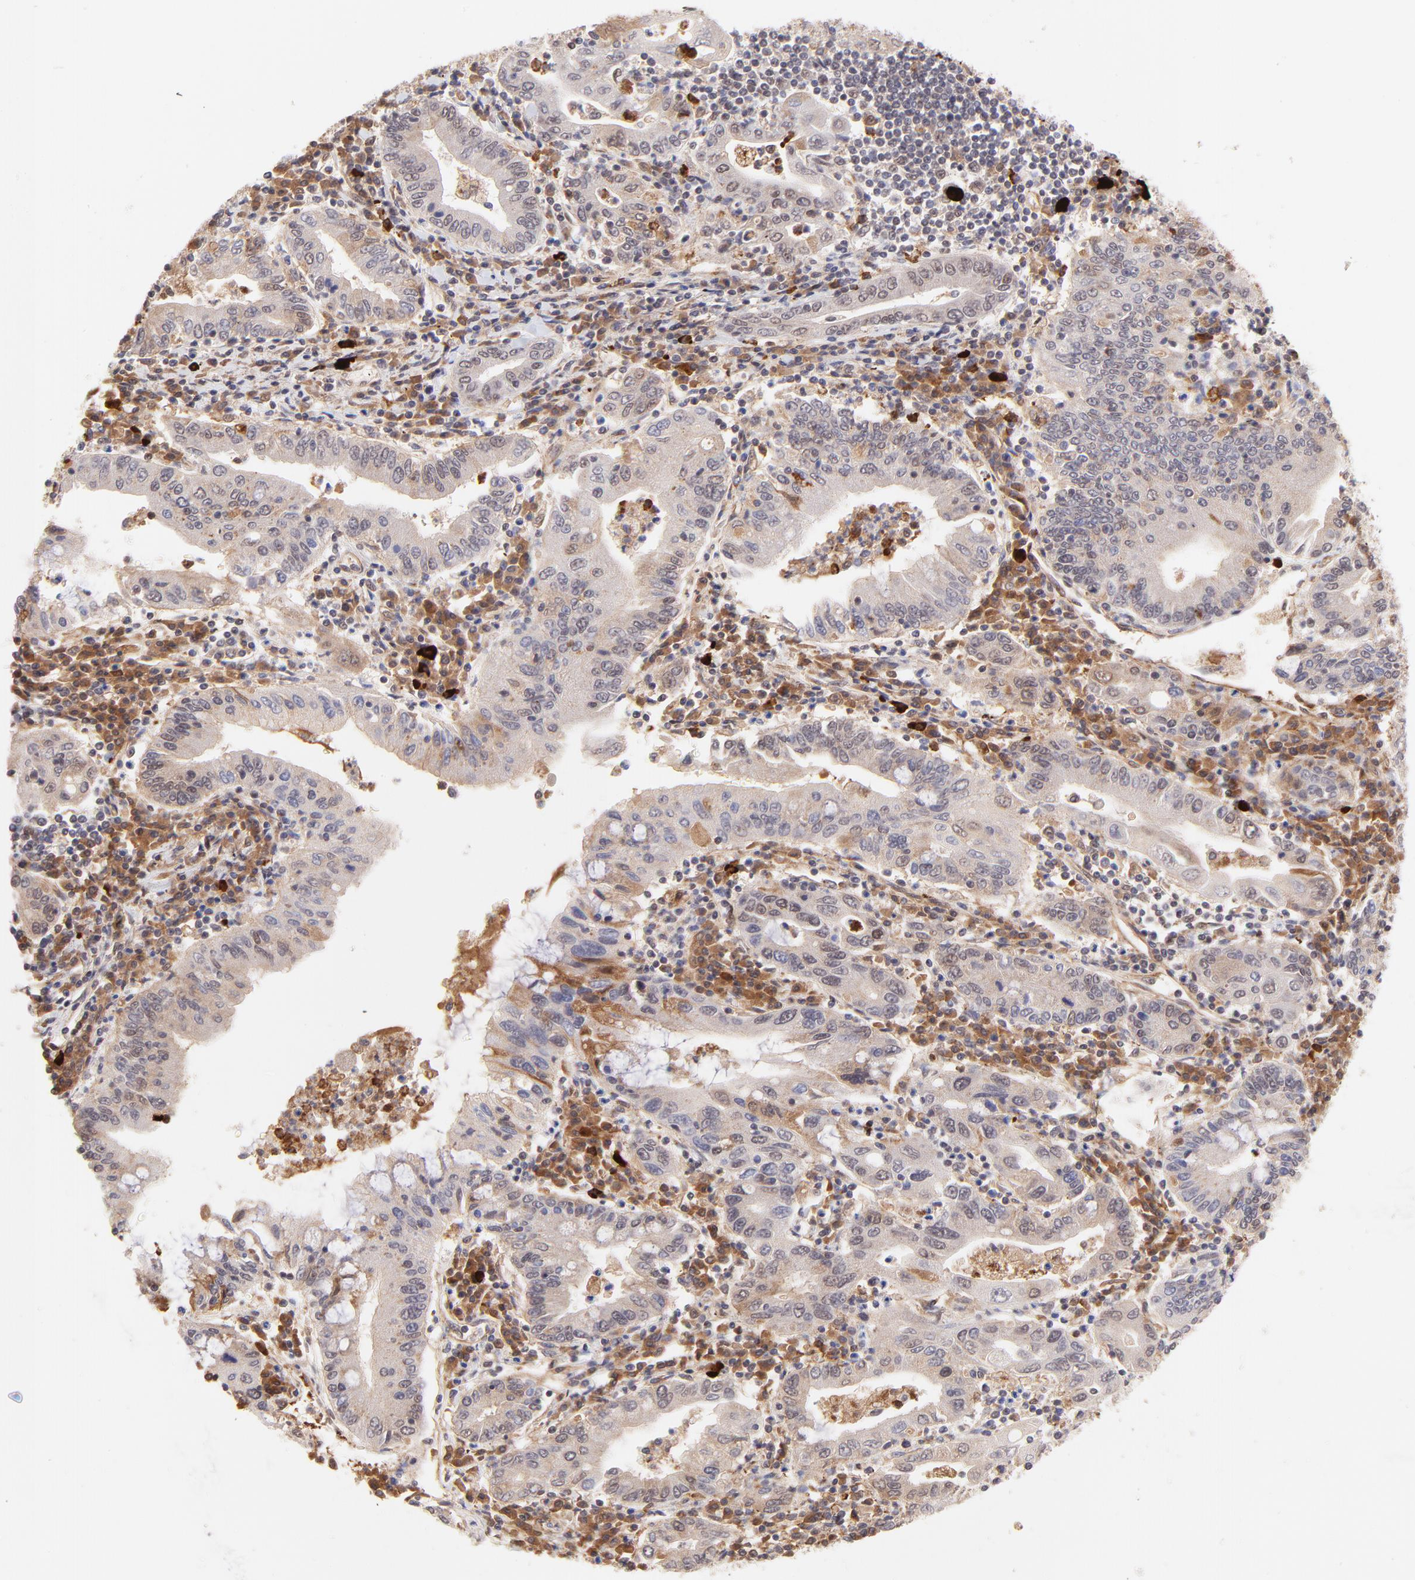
{"staining": {"intensity": "weak", "quantity": "<25%", "location": "nuclear"}, "tissue": "stomach cancer", "cell_type": "Tumor cells", "image_type": "cancer", "snomed": [{"axis": "morphology", "description": "Normal tissue, NOS"}, {"axis": "morphology", "description": "Adenocarcinoma, NOS"}, {"axis": "topography", "description": "Esophagus"}, {"axis": "topography", "description": "Stomach, upper"}, {"axis": "topography", "description": "Peripheral nerve tissue"}], "caption": "DAB immunohistochemical staining of human stomach cancer shows no significant positivity in tumor cells.", "gene": "MED12", "patient": {"sex": "male", "age": 62}}